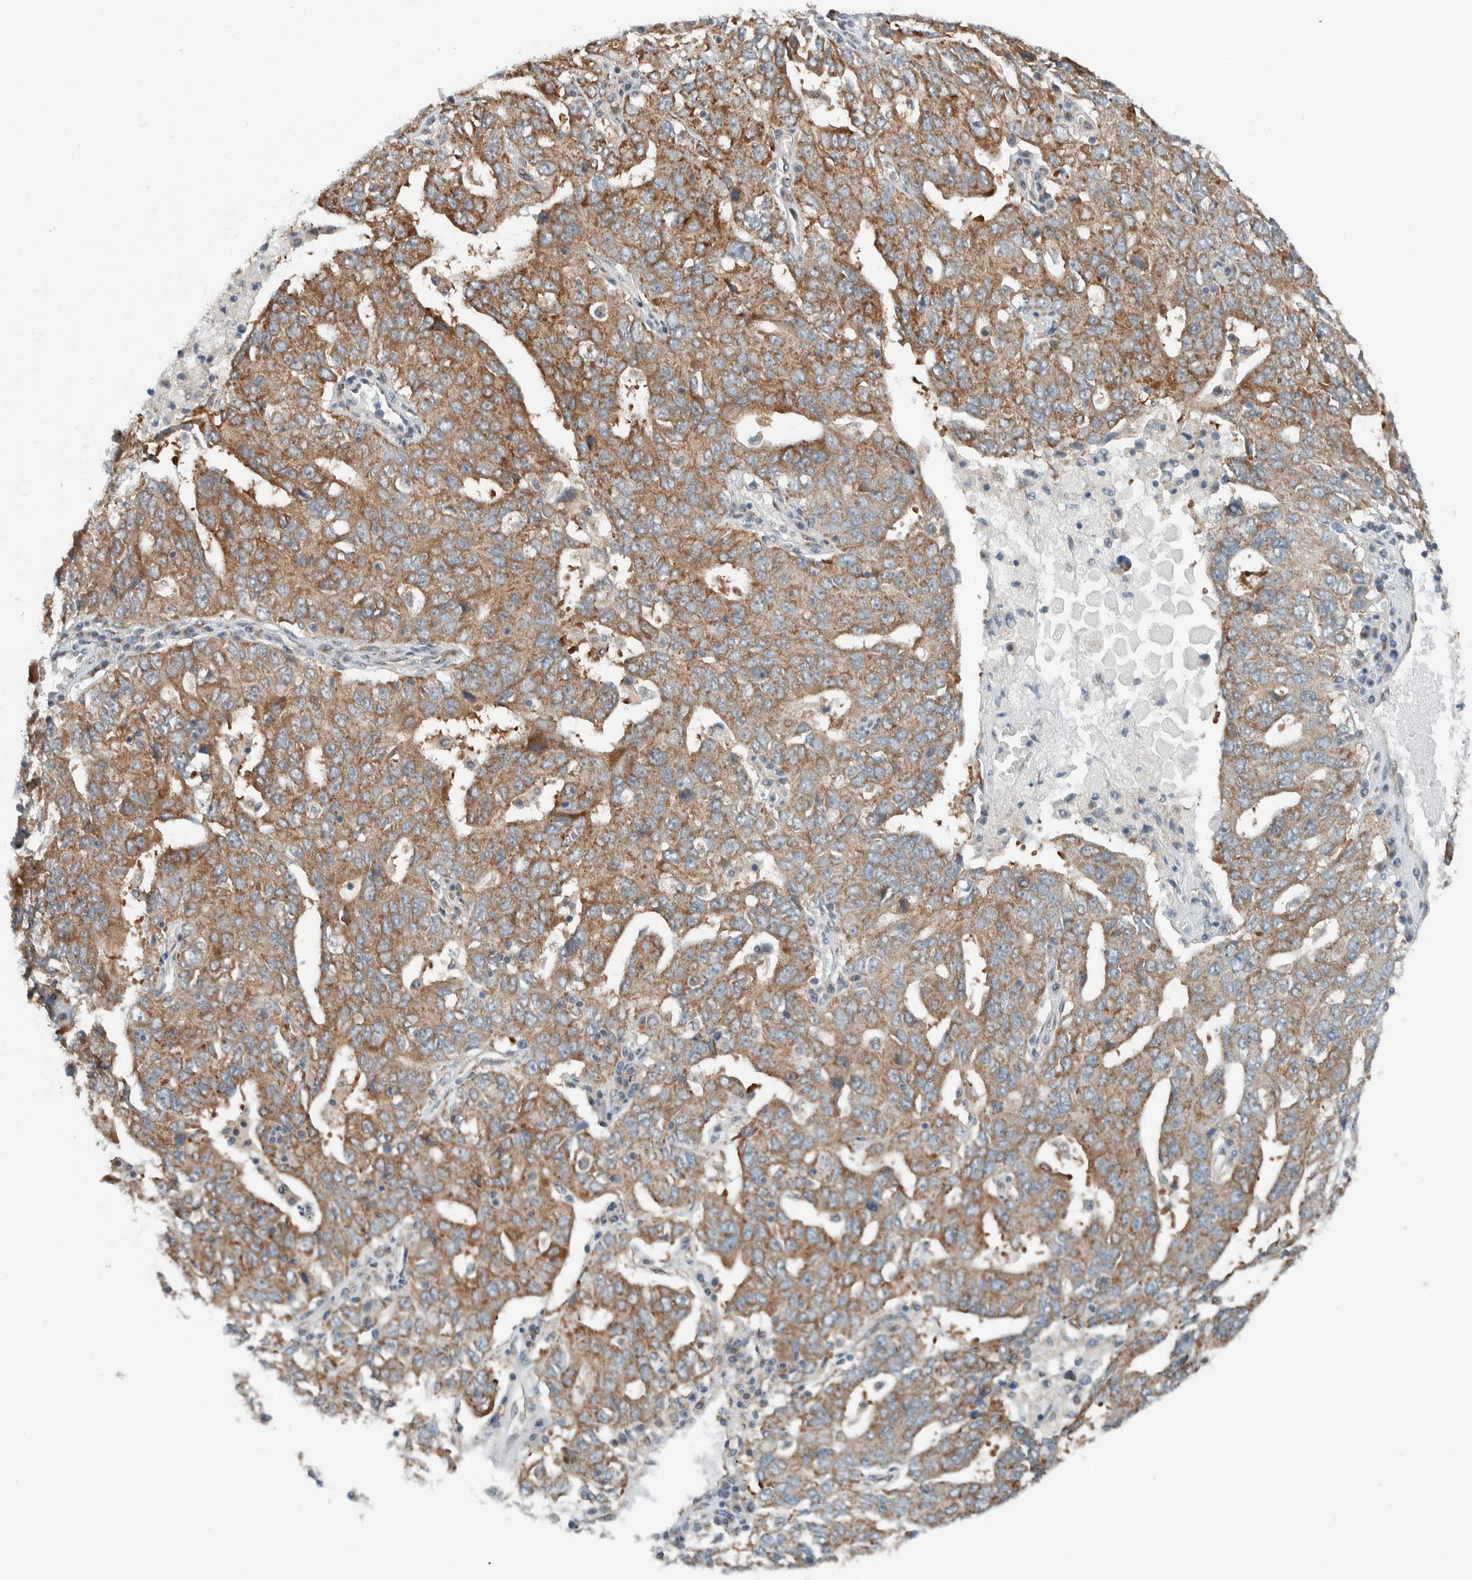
{"staining": {"intensity": "moderate", "quantity": ">75%", "location": "cytoplasmic/membranous"}, "tissue": "ovarian cancer", "cell_type": "Tumor cells", "image_type": "cancer", "snomed": [{"axis": "morphology", "description": "Carcinoma, endometroid"}, {"axis": "topography", "description": "Ovary"}], "caption": "Ovarian cancer tissue exhibits moderate cytoplasmic/membranous positivity in approximately >75% of tumor cells", "gene": "RERE", "patient": {"sex": "female", "age": 62}}